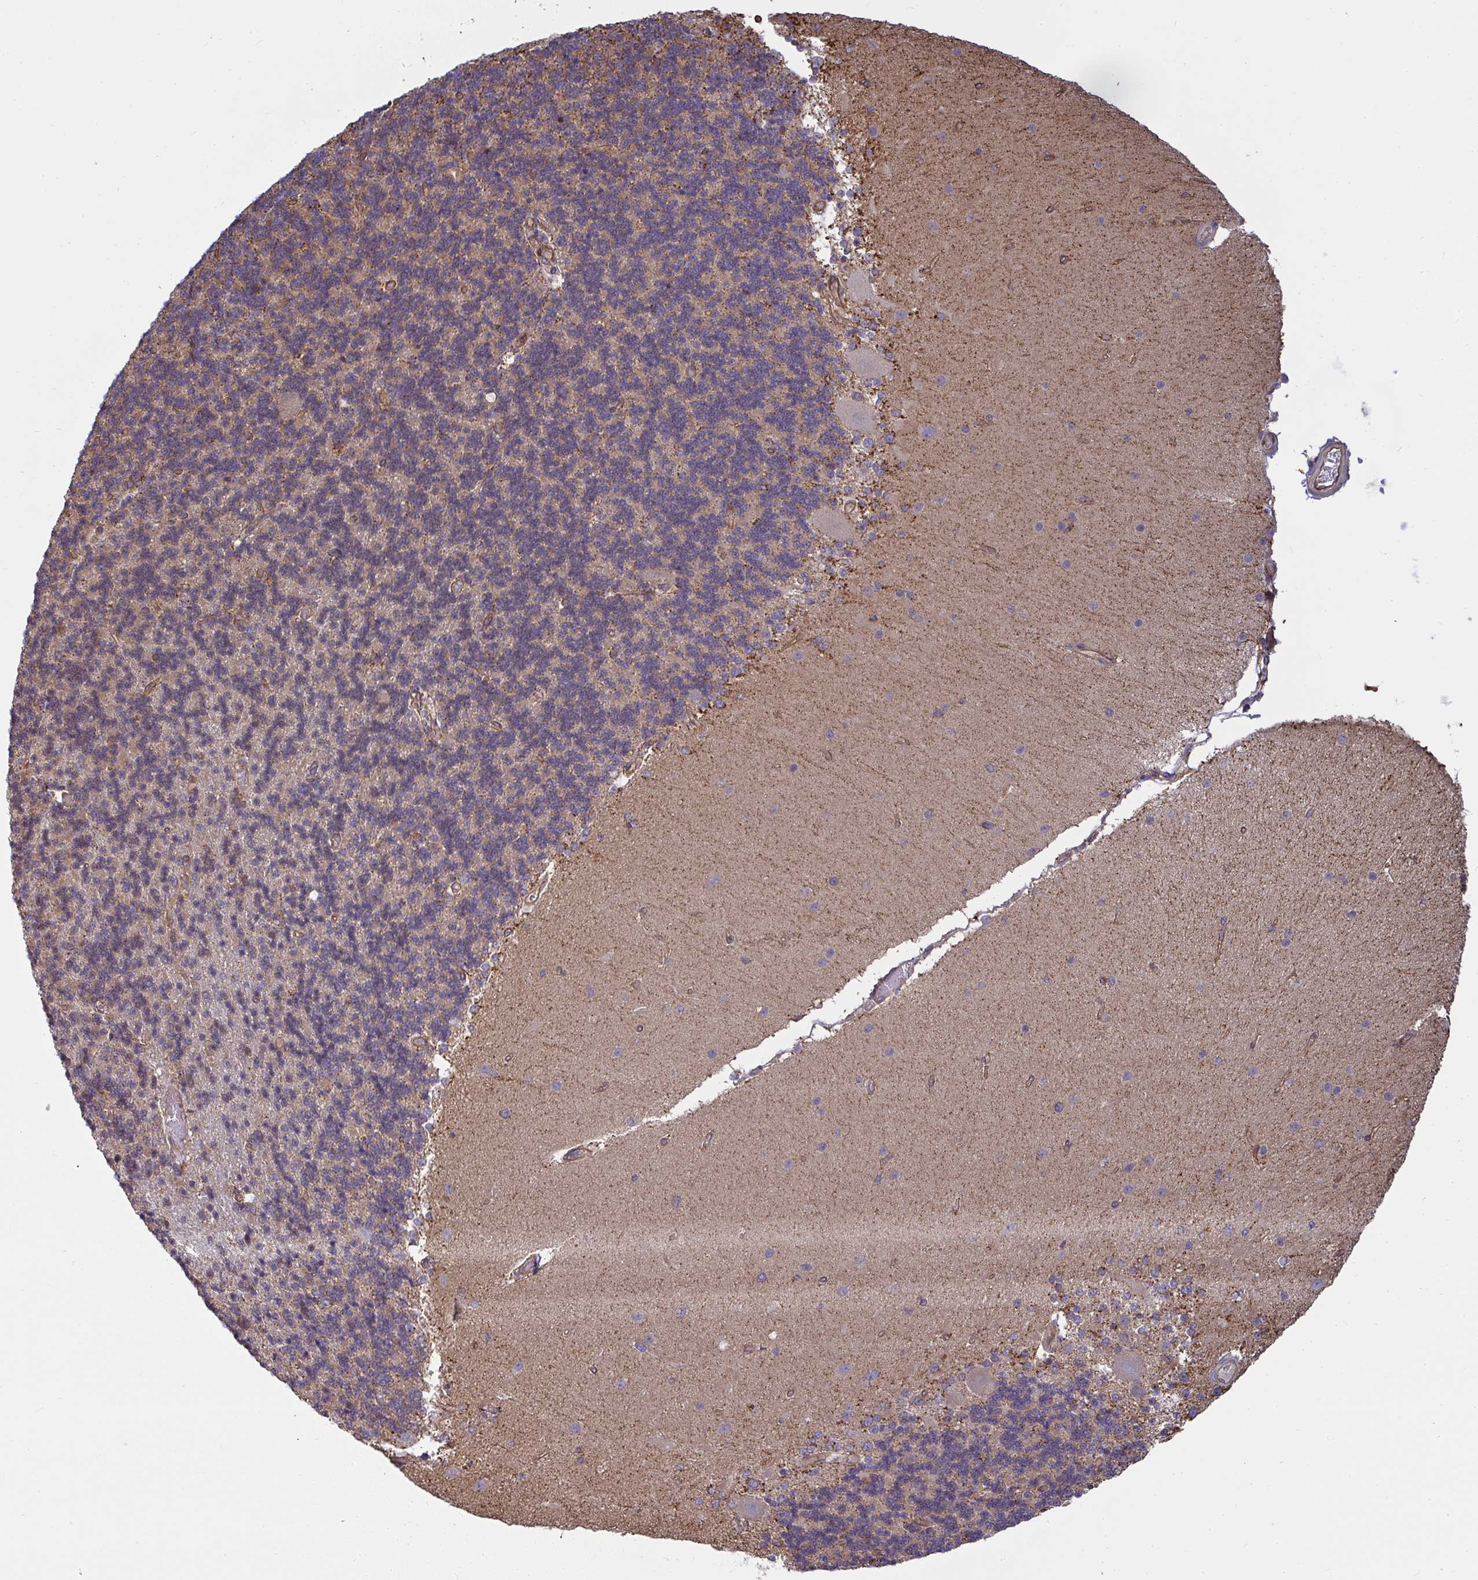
{"staining": {"intensity": "weak", "quantity": "<25%", "location": "cytoplasmic/membranous"}, "tissue": "cerebellum", "cell_type": "Cells in granular layer", "image_type": "normal", "snomed": [{"axis": "morphology", "description": "Normal tissue, NOS"}, {"axis": "topography", "description": "Cerebellum"}], "caption": "DAB (3,3'-diaminobenzidine) immunohistochemical staining of unremarkable cerebellum reveals no significant positivity in cells in granular layer. (DAB (3,3'-diaminobenzidine) immunohistochemistry (IHC) with hematoxylin counter stain).", "gene": "IFIT3", "patient": {"sex": "female", "age": 54}}